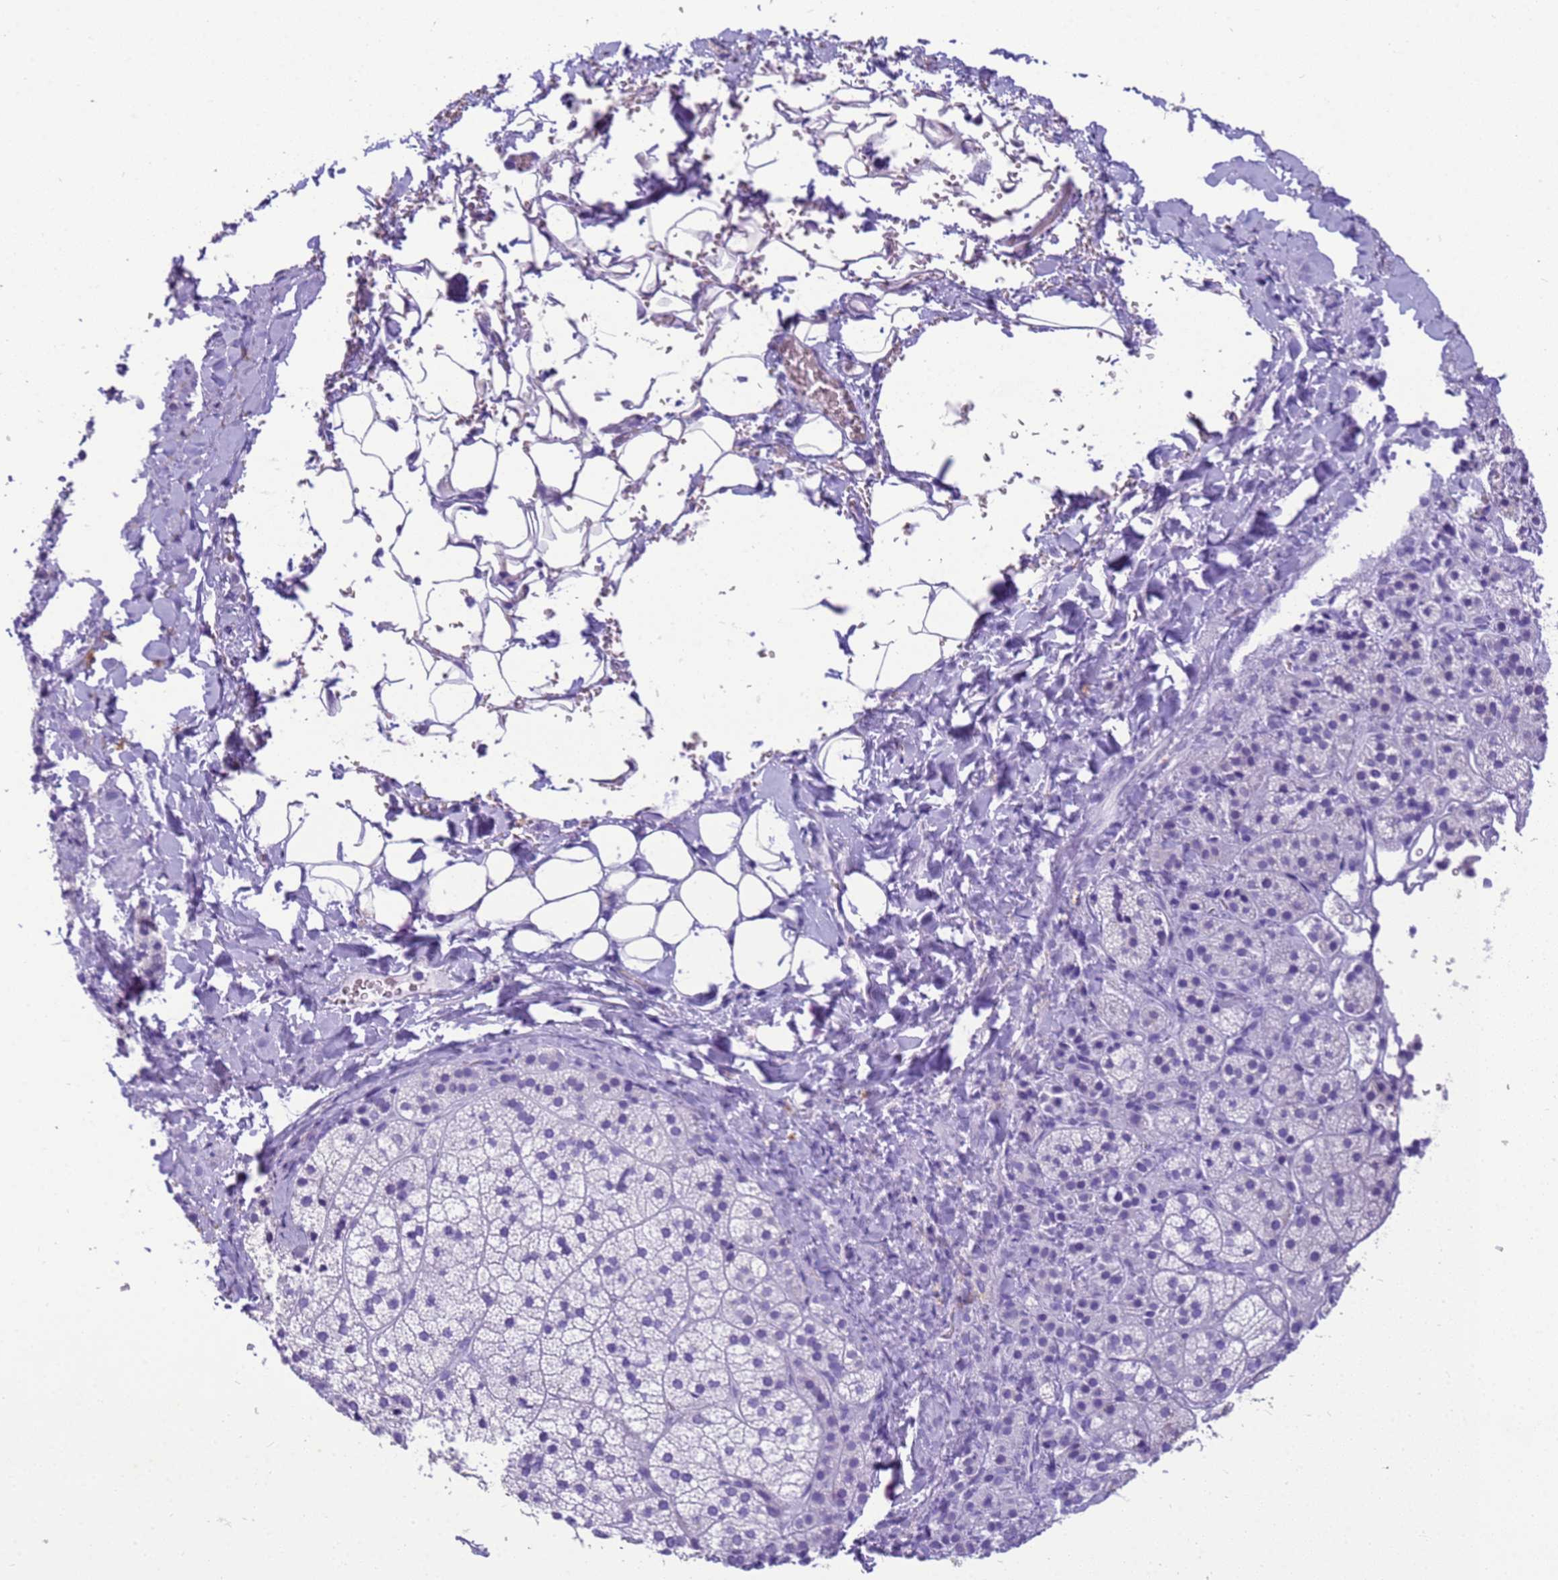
{"staining": {"intensity": "negative", "quantity": "none", "location": "none"}, "tissue": "adrenal gland", "cell_type": "Glandular cells", "image_type": "normal", "snomed": [{"axis": "morphology", "description": "Normal tissue, NOS"}, {"axis": "topography", "description": "Adrenal gland"}], "caption": "This image is of unremarkable adrenal gland stained with IHC to label a protein in brown with the nuclei are counter-stained blue. There is no staining in glandular cells.", "gene": "STATH", "patient": {"sex": "female", "age": 44}}